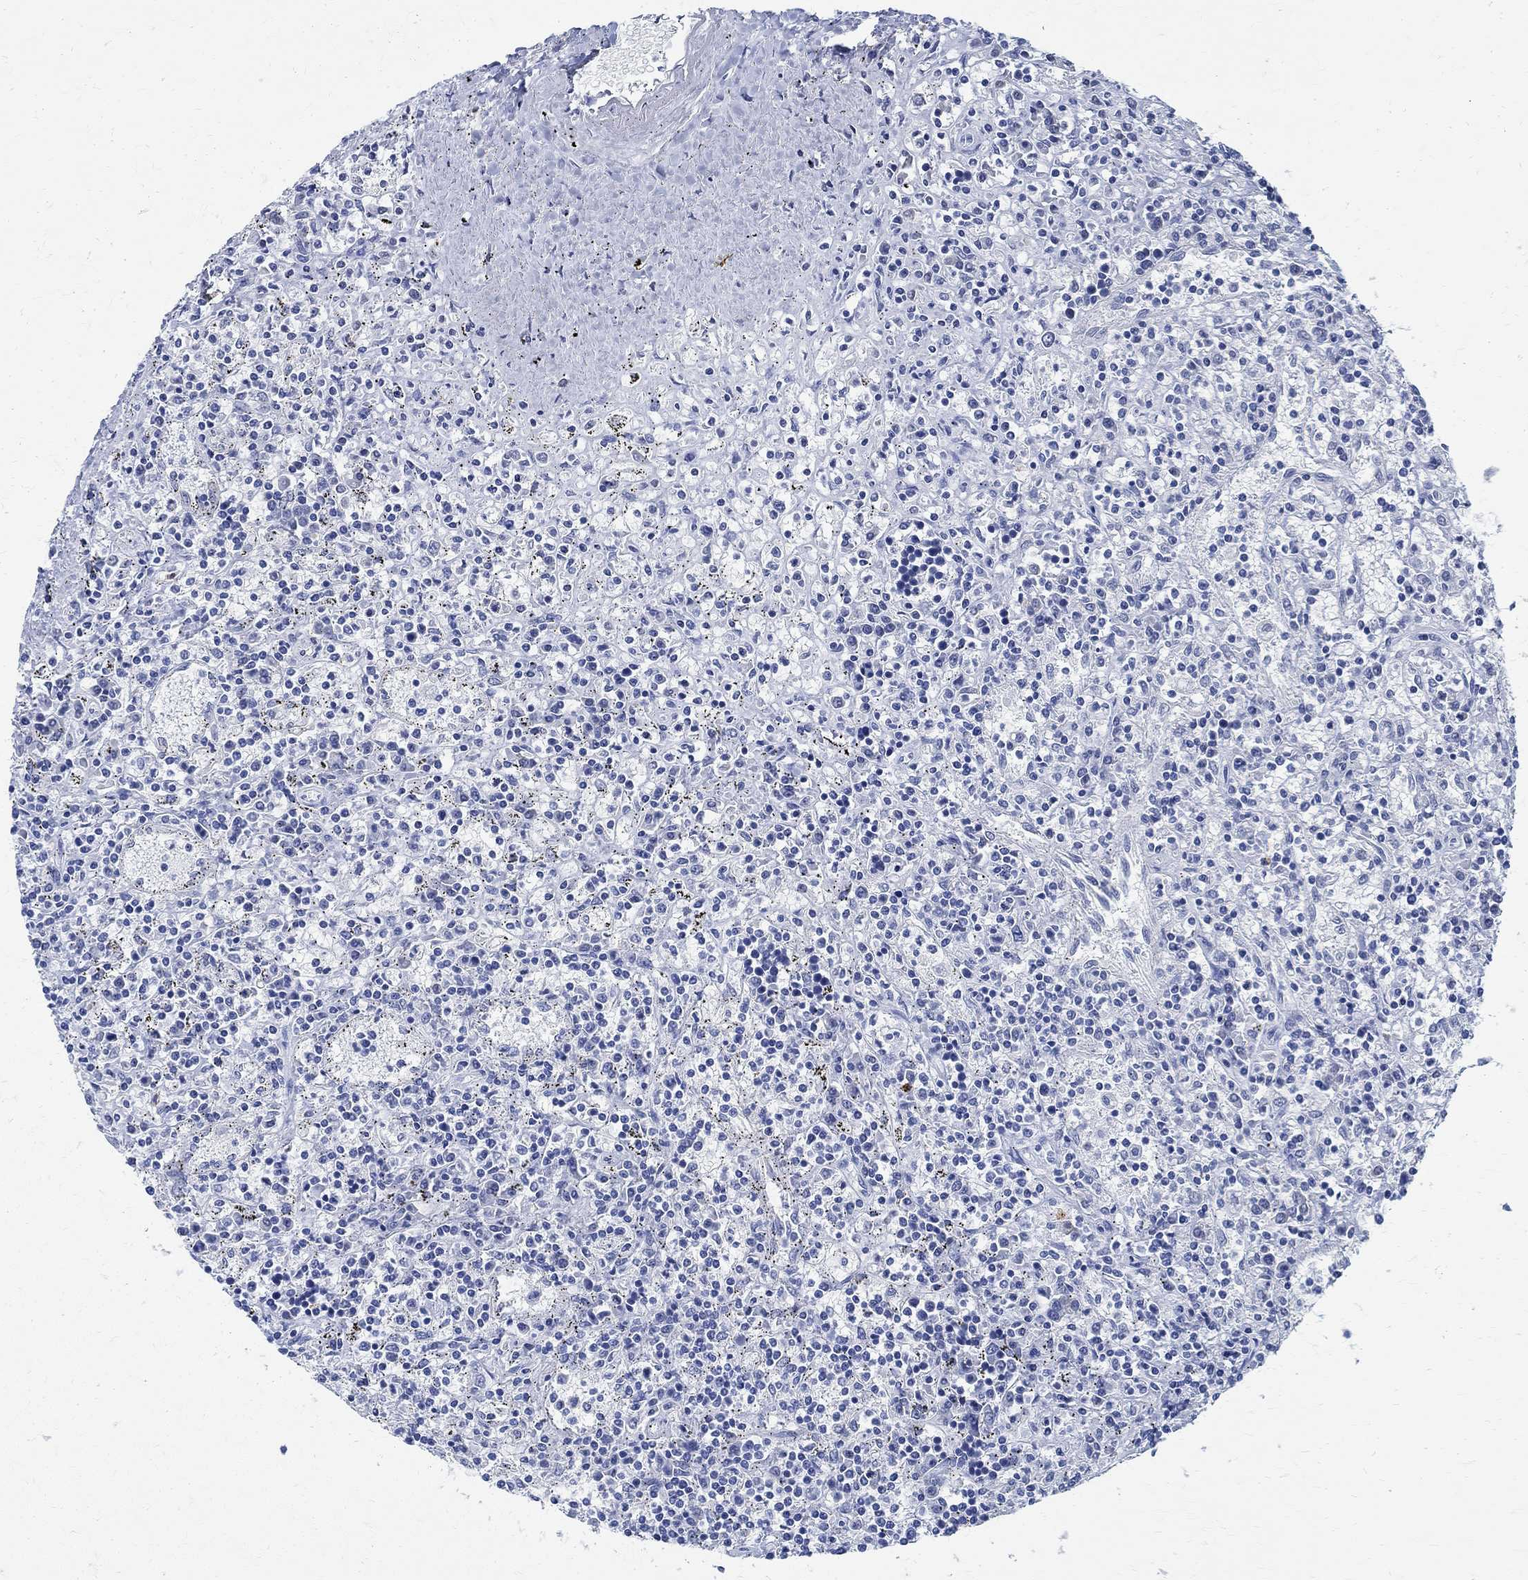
{"staining": {"intensity": "negative", "quantity": "none", "location": "none"}, "tissue": "lymphoma", "cell_type": "Tumor cells", "image_type": "cancer", "snomed": [{"axis": "morphology", "description": "Malignant lymphoma, non-Hodgkin's type, Low grade"}, {"axis": "topography", "description": "Spleen"}], "caption": "This is an immunohistochemistry photomicrograph of lymphoma. There is no expression in tumor cells.", "gene": "TMEM221", "patient": {"sex": "male", "age": 62}}